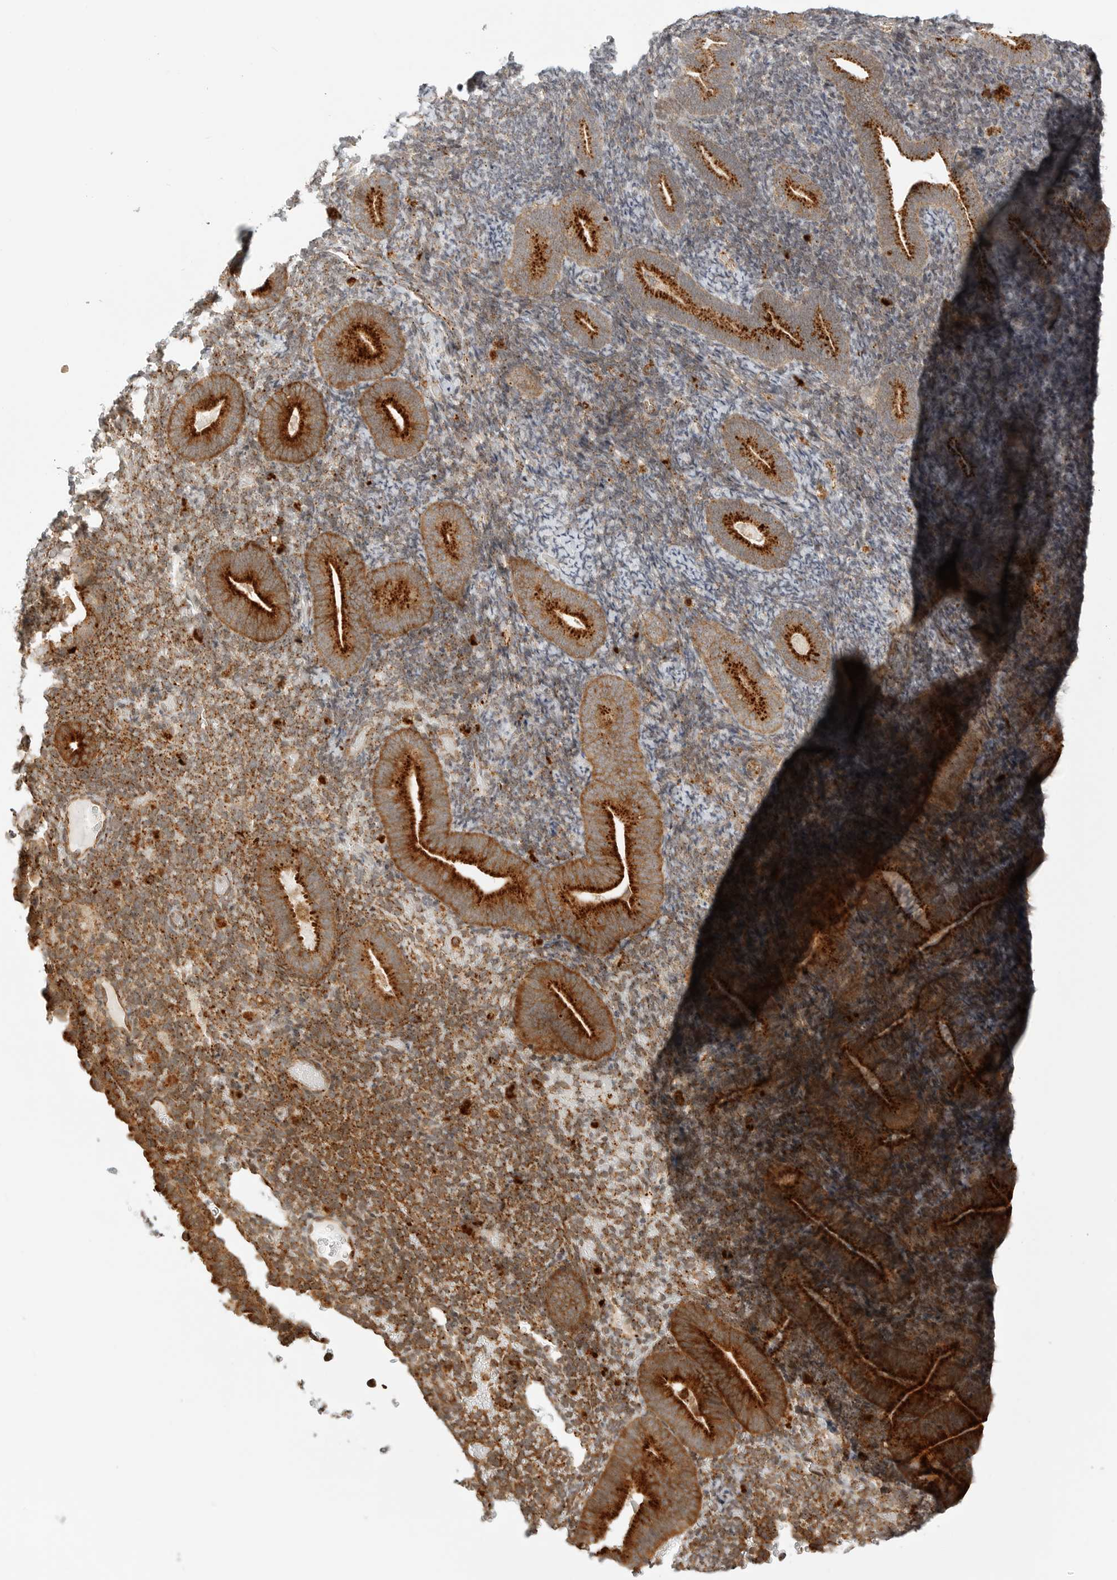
{"staining": {"intensity": "moderate", "quantity": ">75%", "location": "cytoplasmic/membranous"}, "tissue": "endometrium", "cell_type": "Cells in endometrial stroma", "image_type": "normal", "snomed": [{"axis": "morphology", "description": "Normal tissue, NOS"}, {"axis": "topography", "description": "Endometrium"}], "caption": "Protein staining shows moderate cytoplasmic/membranous positivity in about >75% of cells in endometrial stroma in normal endometrium.", "gene": "IDUA", "patient": {"sex": "female", "age": 51}}